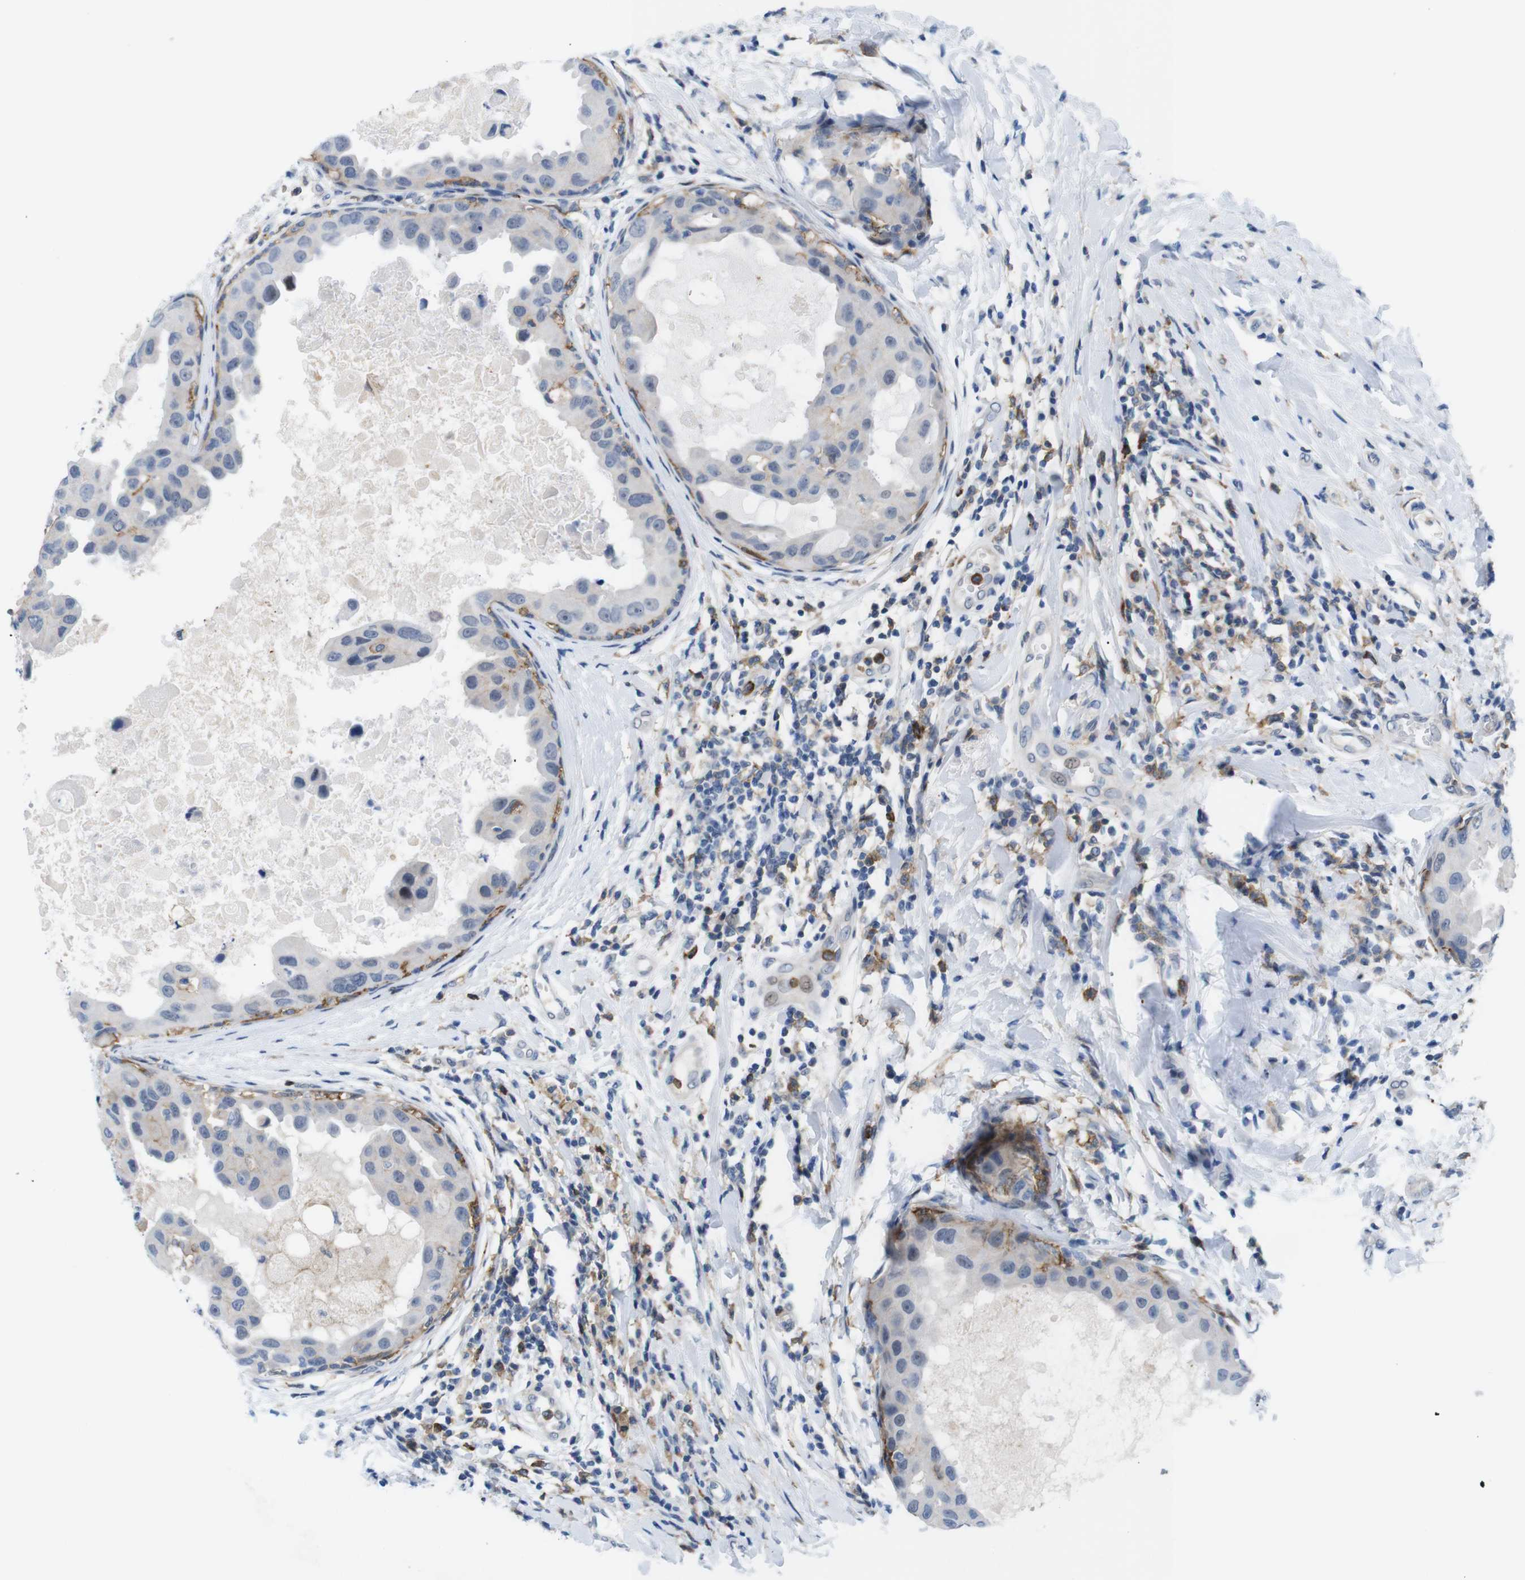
{"staining": {"intensity": "negative", "quantity": "none", "location": "none"}, "tissue": "breast cancer", "cell_type": "Tumor cells", "image_type": "cancer", "snomed": [{"axis": "morphology", "description": "Duct carcinoma"}, {"axis": "topography", "description": "Breast"}], "caption": "This is an IHC image of breast invasive ductal carcinoma. There is no staining in tumor cells.", "gene": "CD300C", "patient": {"sex": "female", "age": 27}}